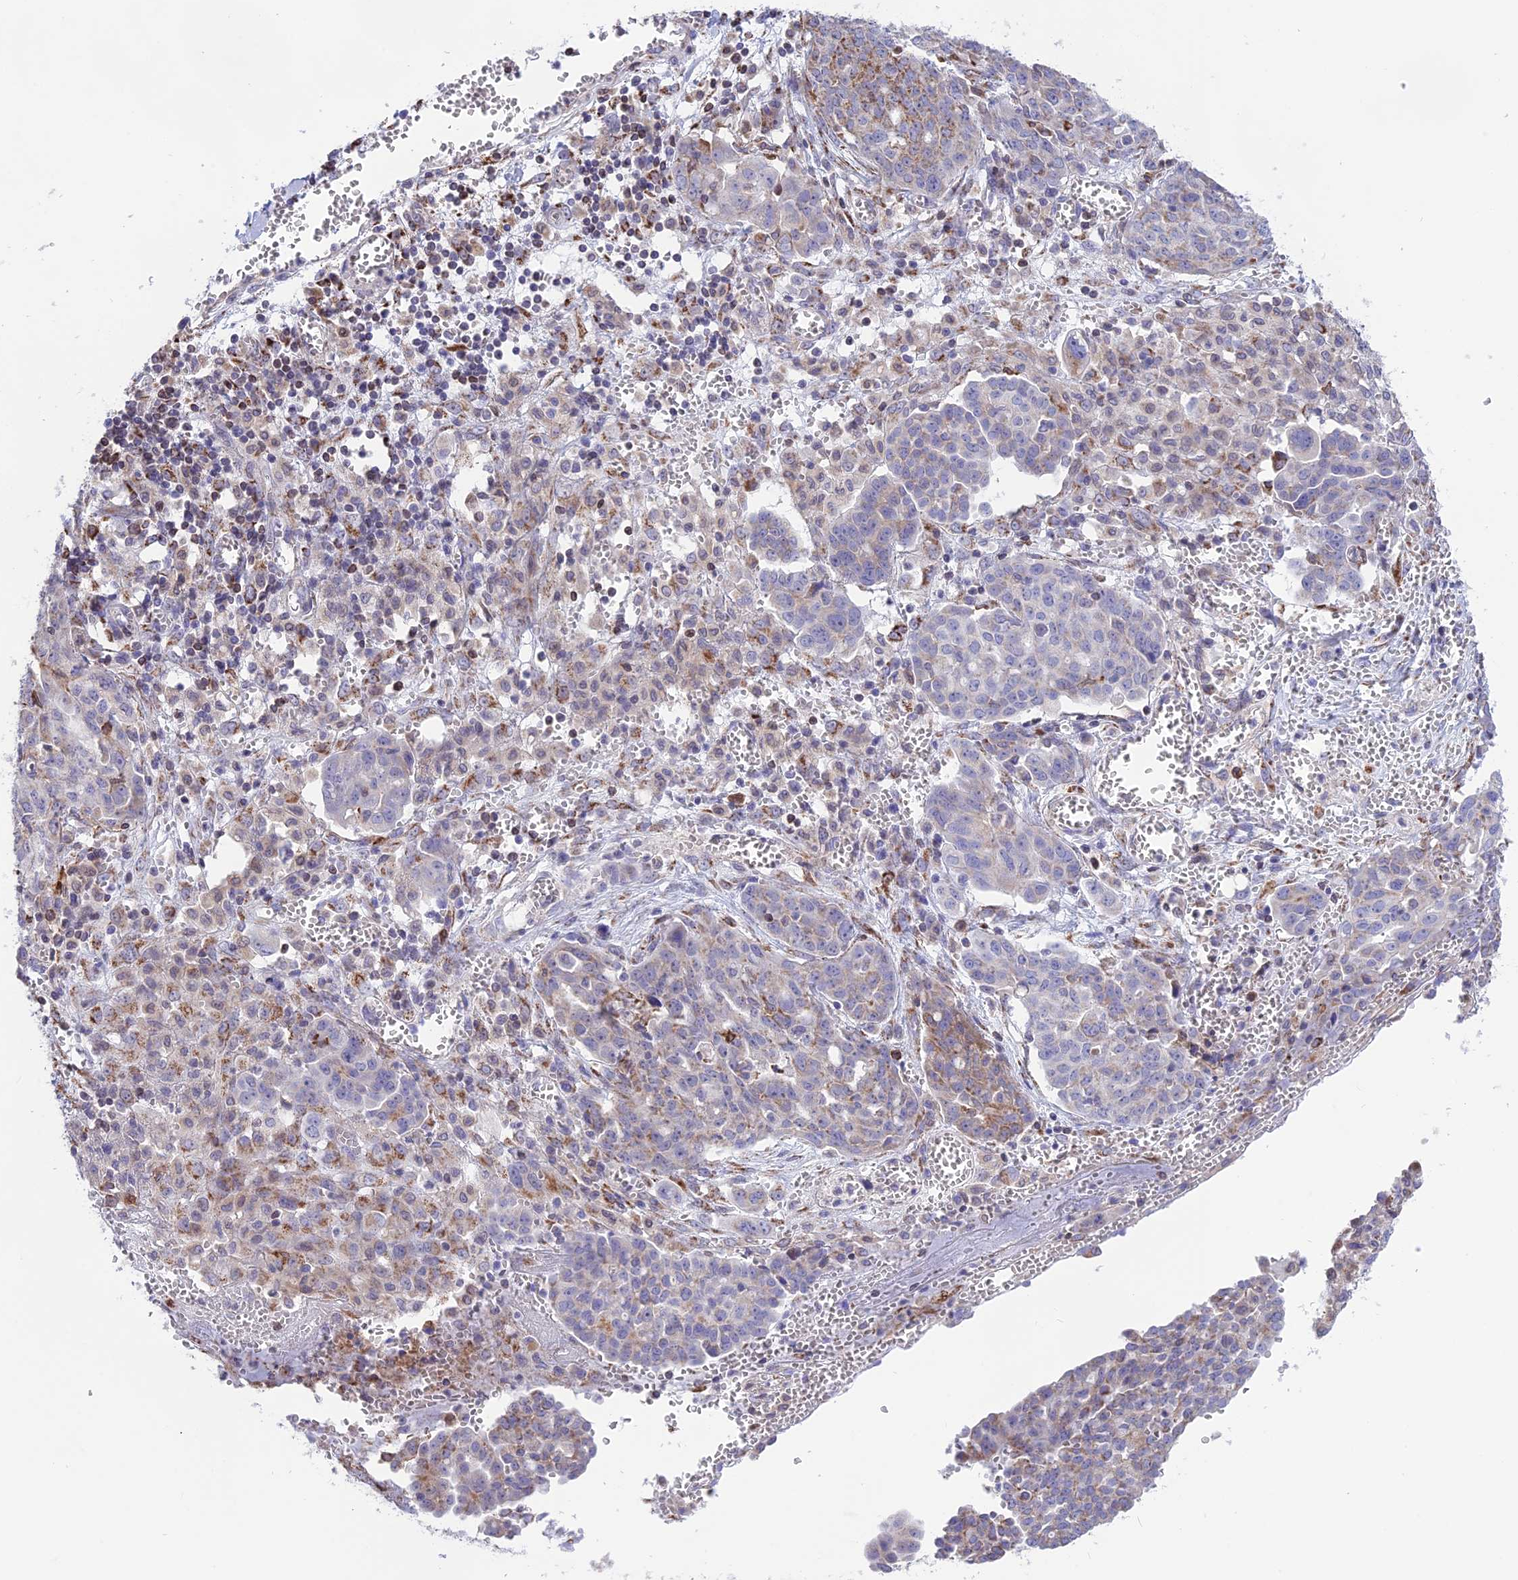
{"staining": {"intensity": "moderate", "quantity": "<25%", "location": "cytoplasmic/membranous"}, "tissue": "ovarian cancer", "cell_type": "Tumor cells", "image_type": "cancer", "snomed": [{"axis": "morphology", "description": "Cystadenocarcinoma, serous, NOS"}, {"axis": "topography", "description": "Soft tissue"}, {"axis": "topography", "description": "Ovary"}], "caption": "An image showing moderate cytoplasmic/membranous staining in approximately <25% of tumor cells in ovarian cancer, as visualized by brown immunohistochemical staining.", "gene": "DOC2B", "patient": {"sex": "female", "age": 57}}